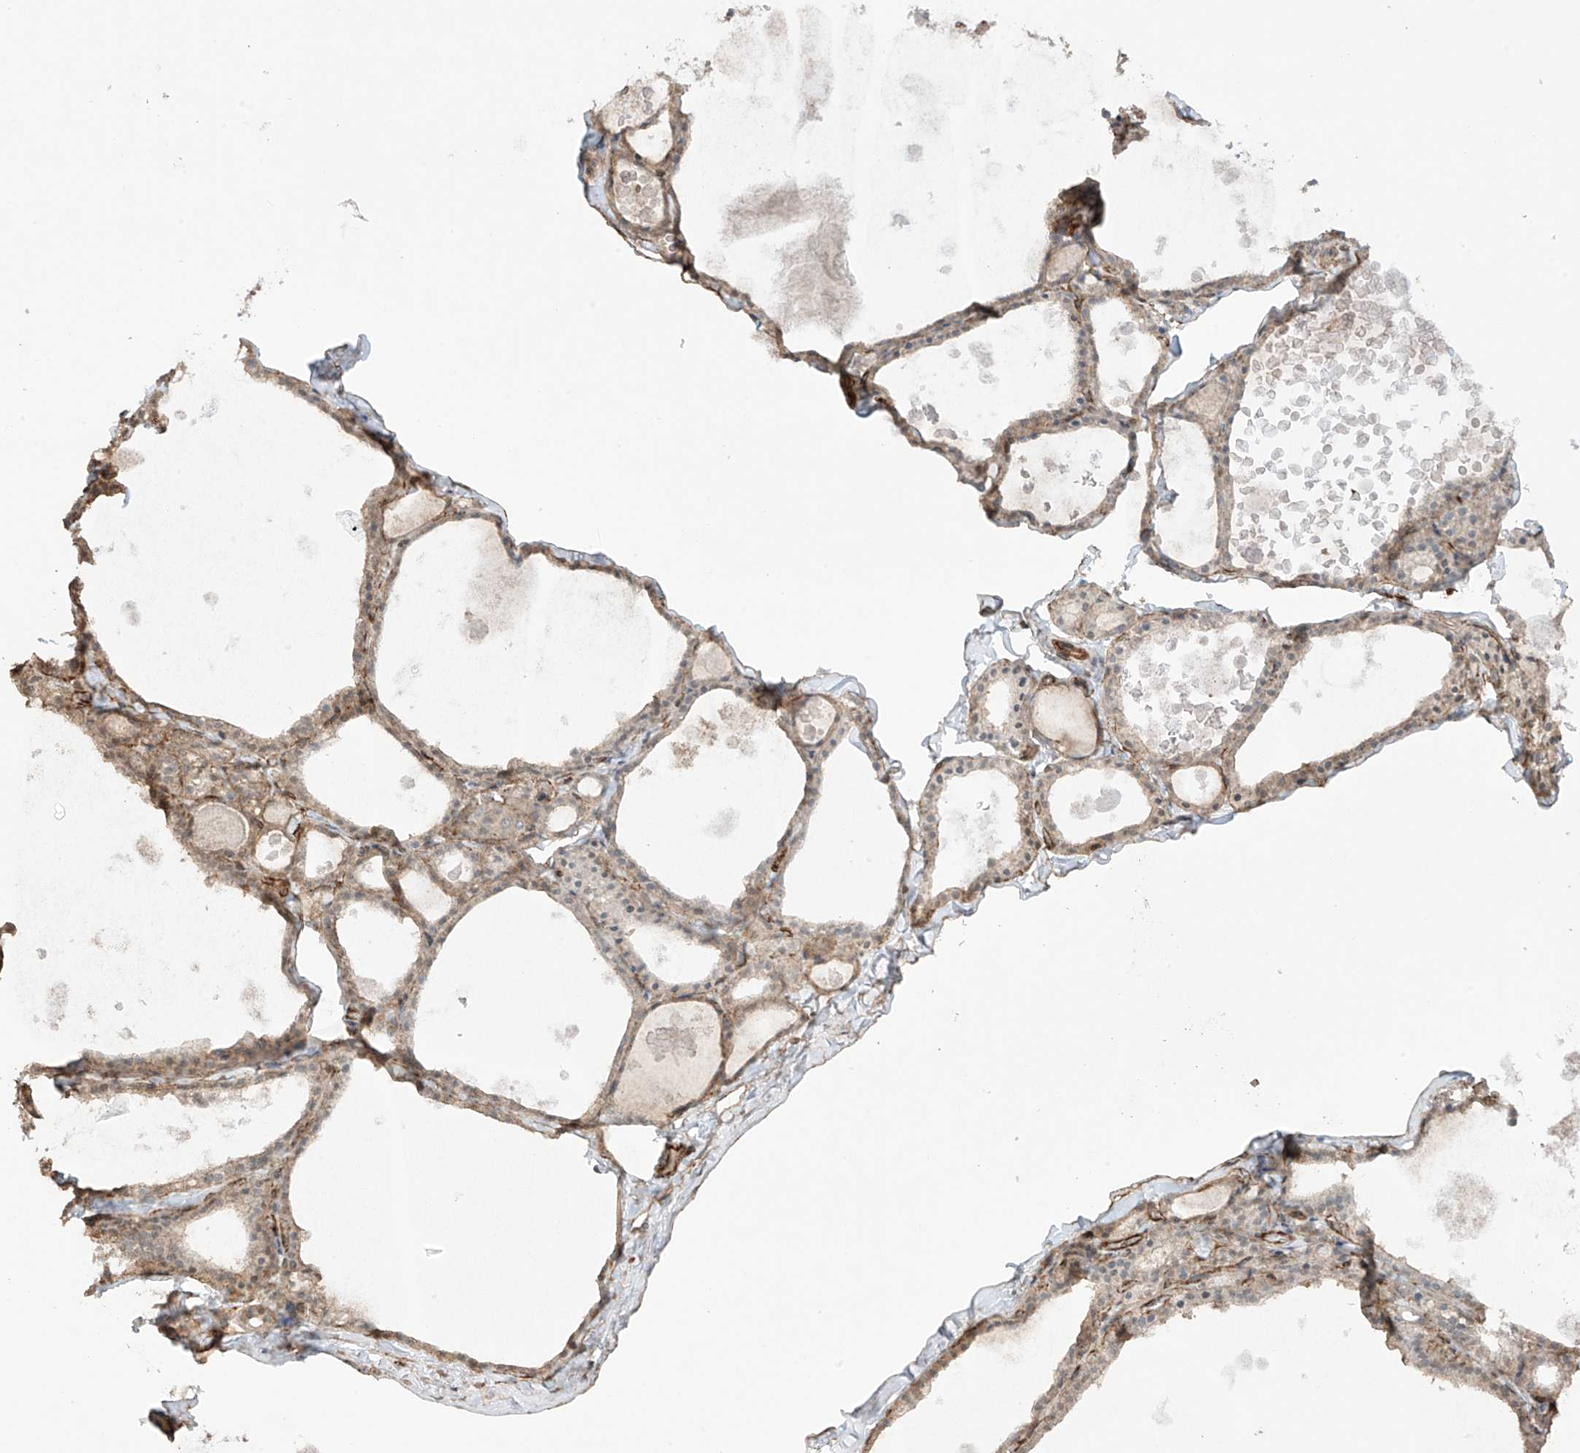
{"staining": {"intensity": "weak", "quantity": ">75%", "location": "cytoplasmic/membranous"}, "tissue": "thyroid gland", "cell_type": "Glandular cells", "image_type": "normal", "snomed": [{"axis": "morphology", "description": "Normal tissue, NOS"}, {"axis": "topography", "description": "Thyroid gland"}], "caption": "Human thyroid gland stained with a brown dye exhibits weak cytoplasmic/membranous positive positivity in about >75% of glandular cells.", "gene": "TTLL5", "patient": {"sex": "male", "age": 56}}